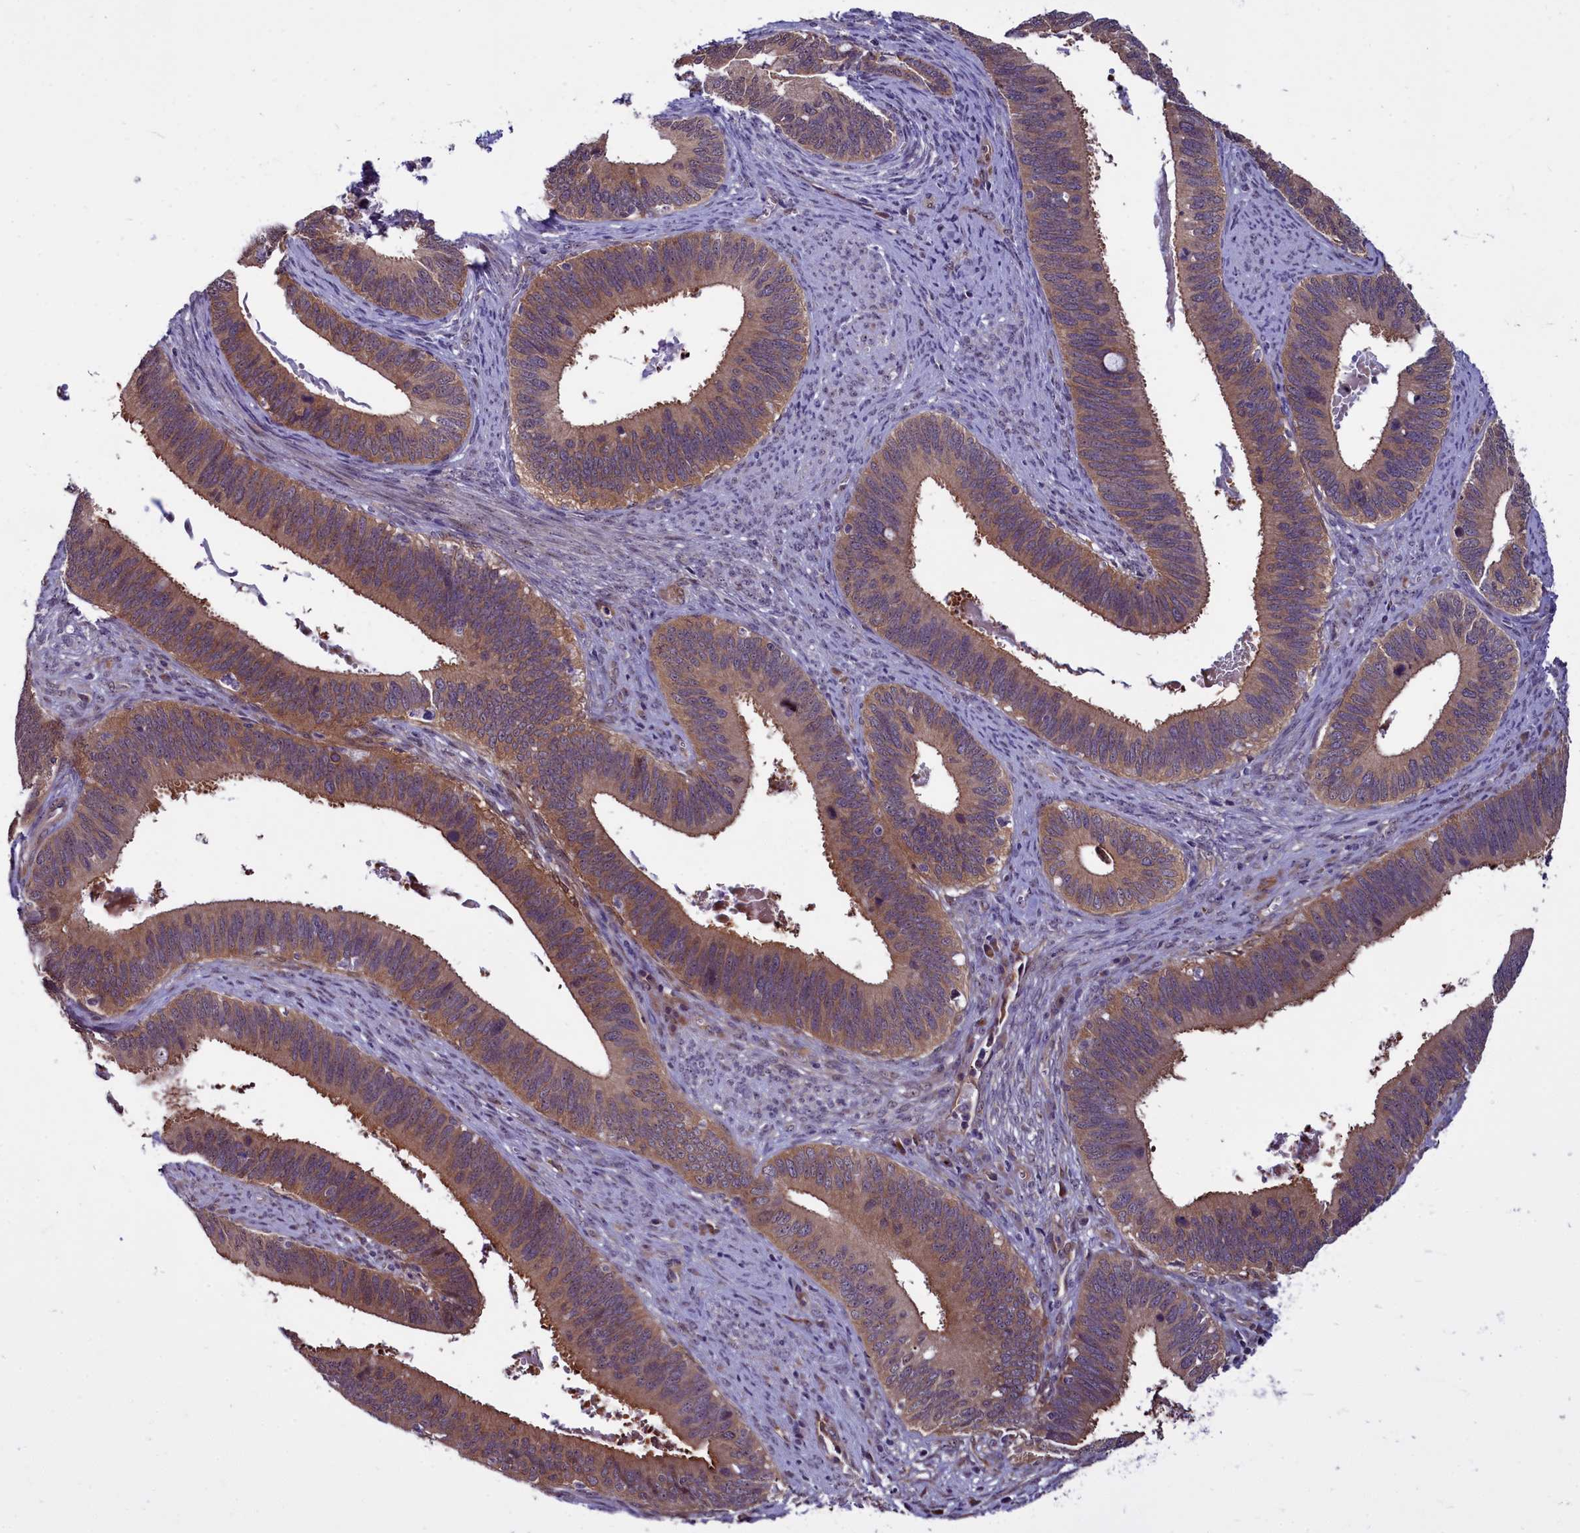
{"staining": {"intensity": "moderate", "quantity": ">75%", "location": "cytoplasmic/membranous"}, "tissue": "cervical cancer", "cell_type": "Tumor cells", "image_type": "cancer", "snomed": [{"axis": "morphology", "description": "Adenocarcinoma, NOS"}, {"axis": "topography", "description": "Cervix"}], "caption": "Immunohistochemistry (IHC) micrograph of neoplastic tissue: cervical adenocarcinoma stained using IHC reveals medium levels of moderate protein expression localized specifically in the cytoplasmic/membranous of tumor cells, appearing as a cytoplasmic/membranous brown color.", "gene": "BCAR1", "patient": {"sex": "female", "age": 42}}